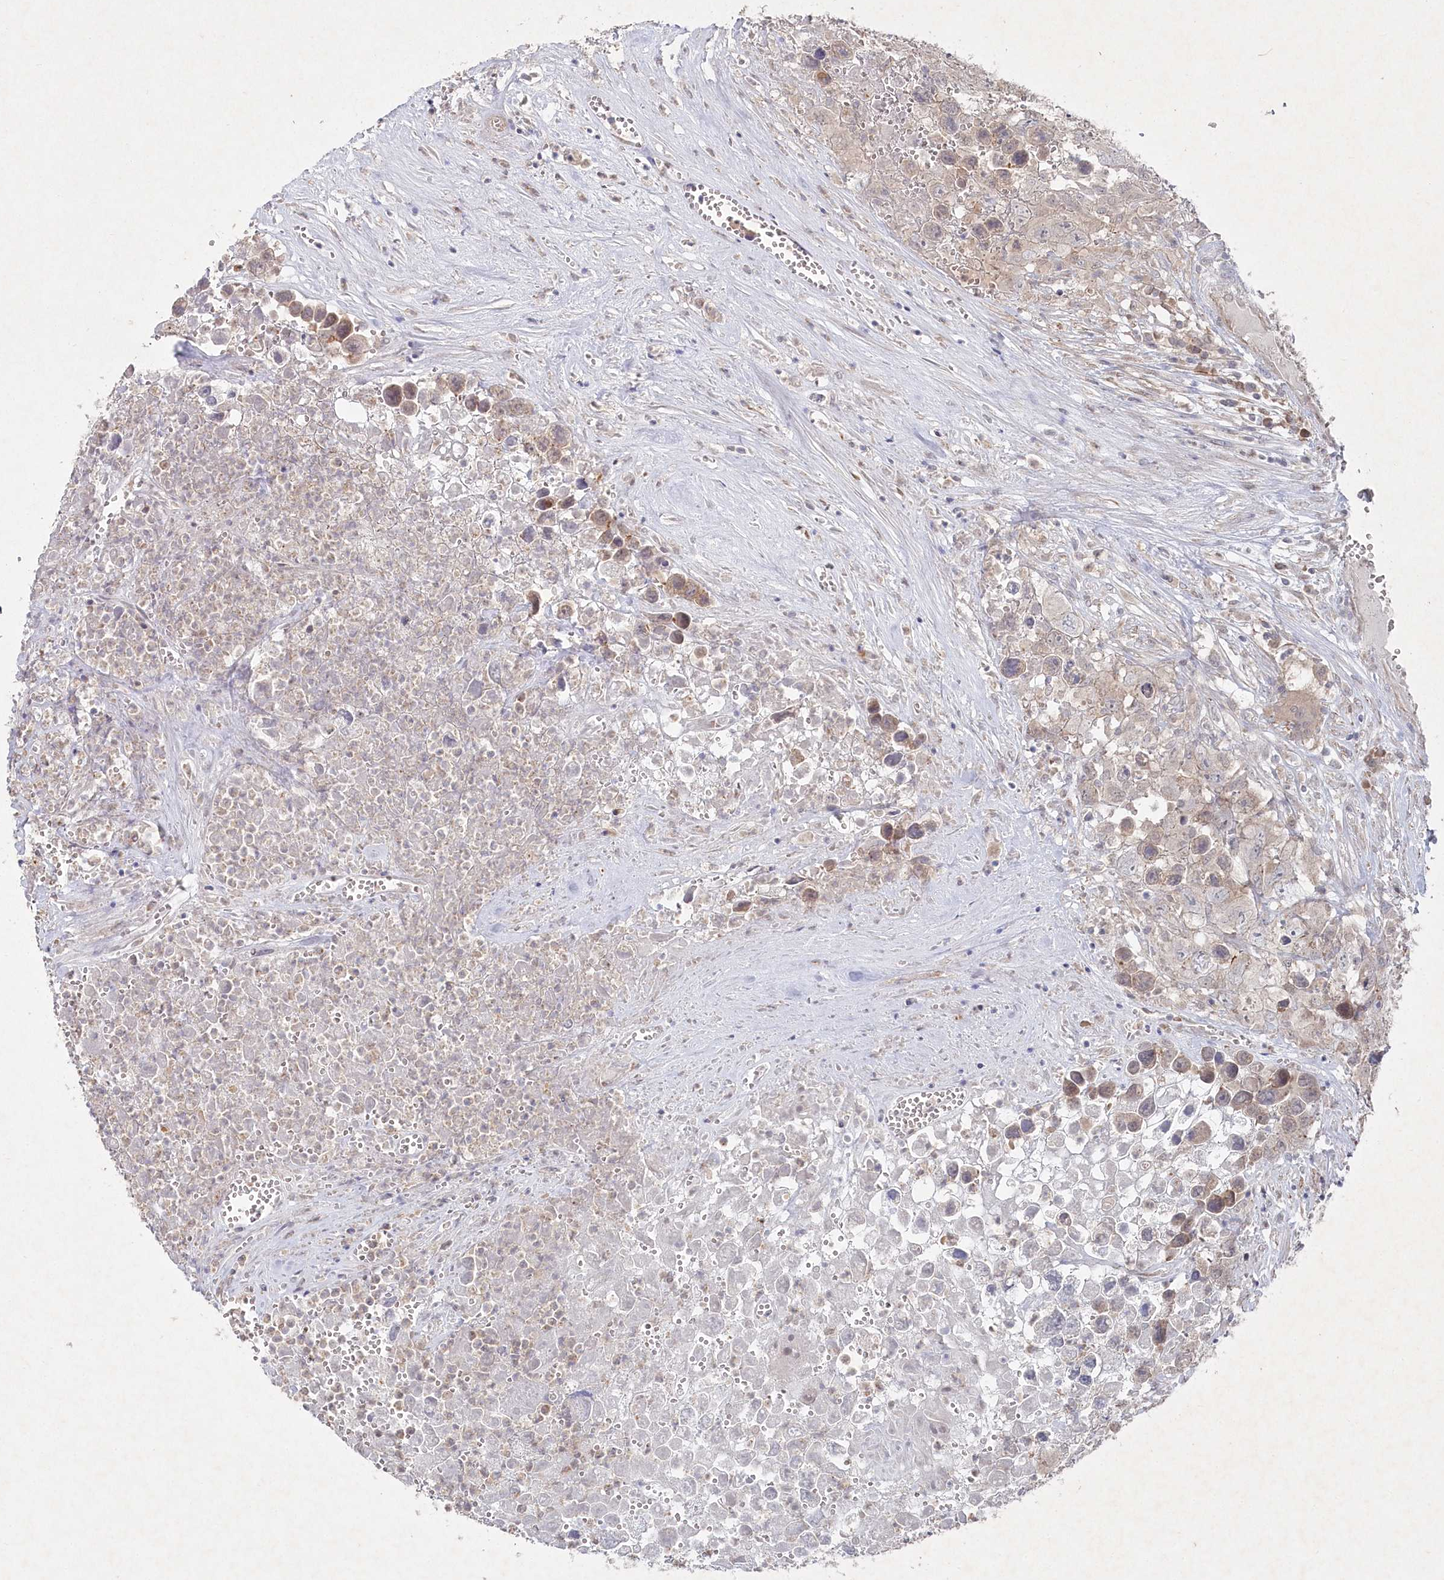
{"staining": {"intensity": "negative", "quantity": "none", "location": "none"}, "tissue": "testis cancer", "cell_type": "Tumor cells", "image_type": "cancer", "snomed": [{"axis": "morphology", "description": "Seminoma, NOS"}, {"axis": "morphology", "description": "Carcinoma, Embryonal, NOS"}, {"axis": "topography", "description": "Testis"}], "caption": "There is no significant staining in tumor cells of testis cancer.", "gene": "TGFBRAP1", "patient": {"sex": "male", "age": 43}}